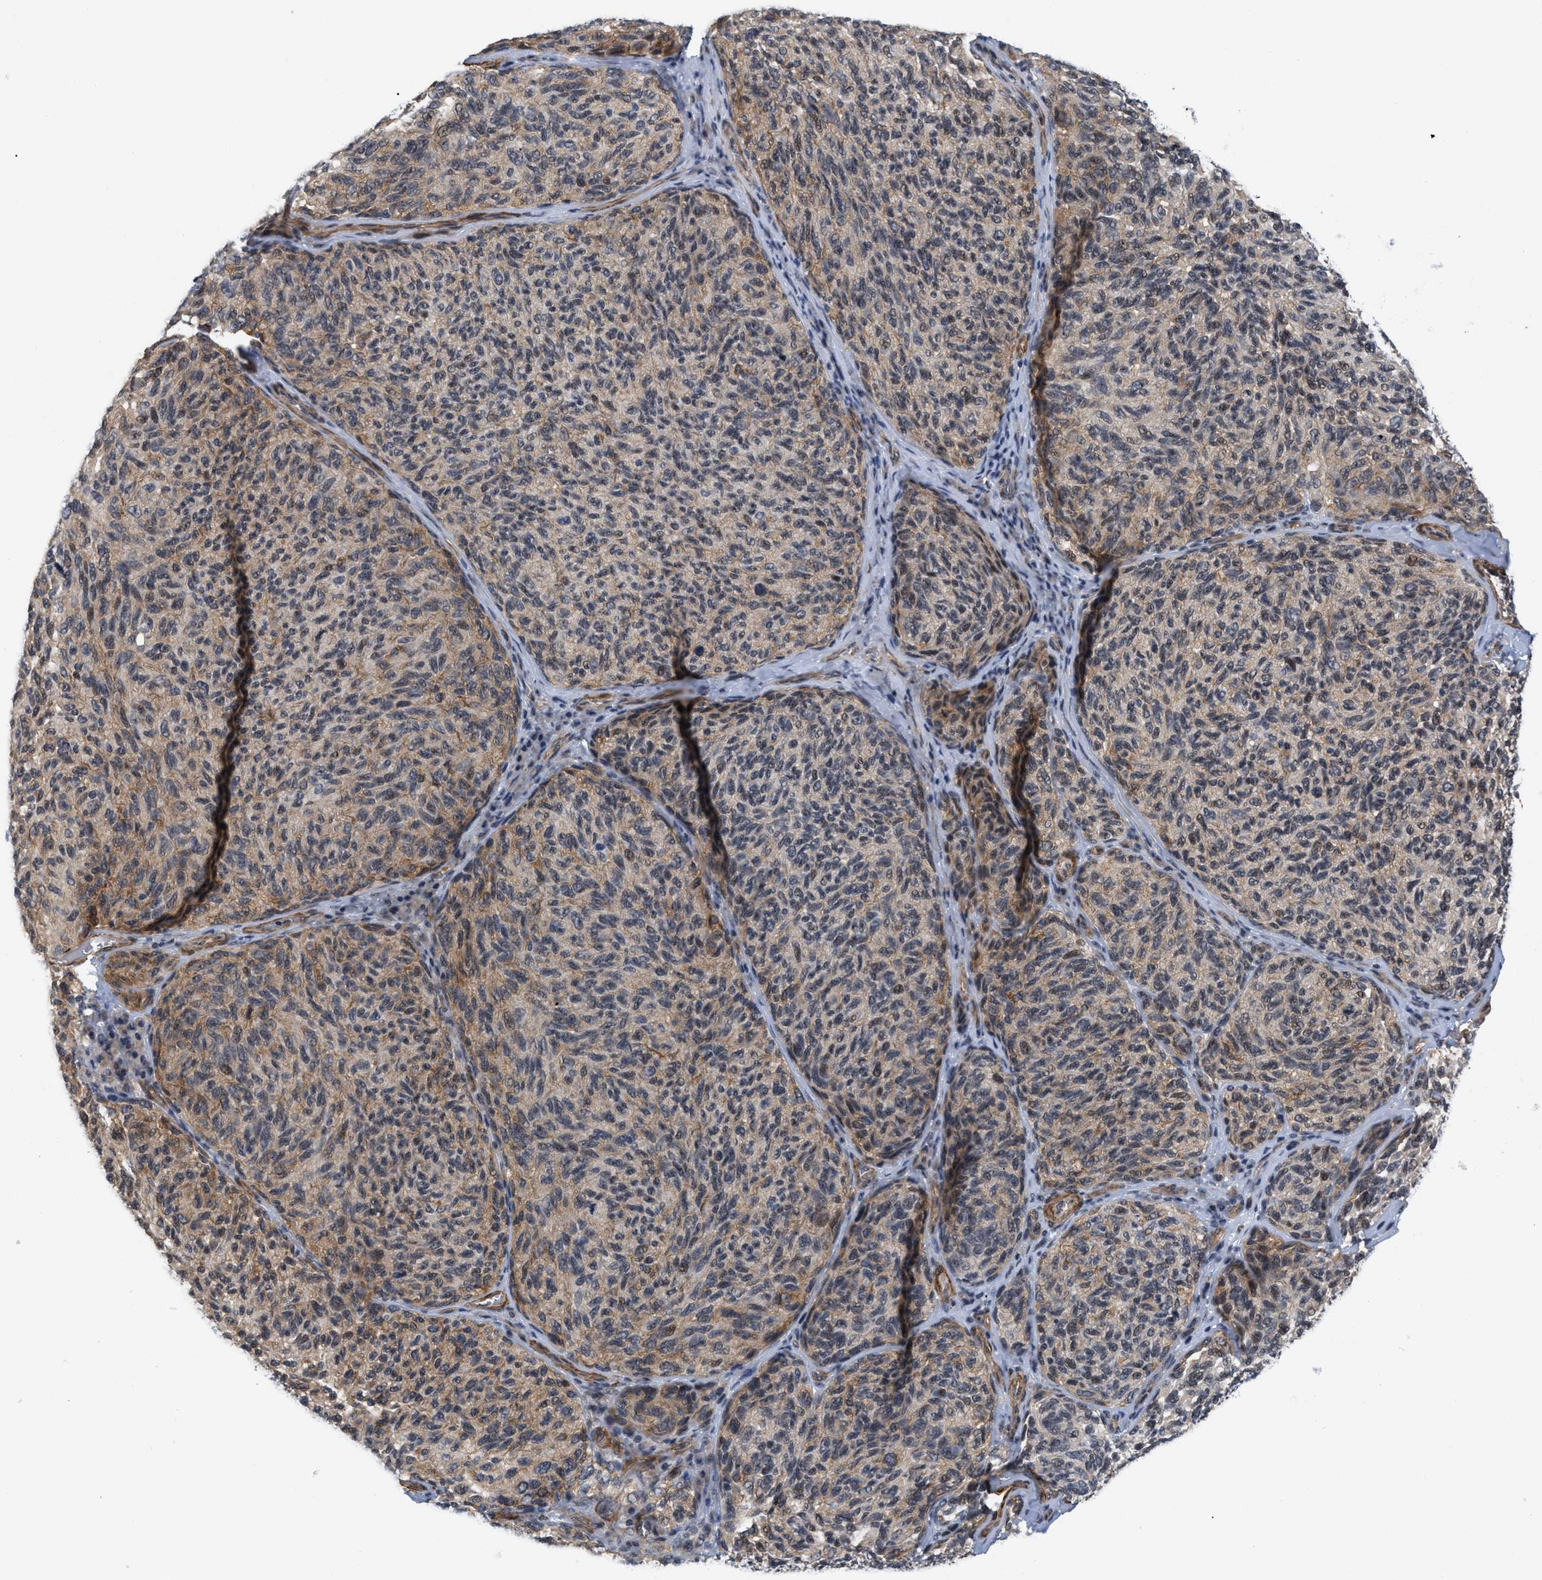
{"staining": {"intensity": "moderate", "quantity": ">75%", "location": "cytoplasmic/membranous"}, "tissue": "melanoma", "cell_type": "Tumor cells", "image_type": "cancer", "snomed": [{"axis": "morphology", "description": "Malignant melanoma, NOS"}, {"axis": "topography", "description": "Skin"}], "caption": "The photomicrograph demonstrates immunohistochemical staining of malignant melanoma. There is moderate cytoplasmic/membranous positivity is seen in about >75% of tumor cells. The protein of interest is shown in brown color, while the nuclei are stained blue.", "gene": "GPRASP2", "patient": {"sex": "female", "age": 73}}